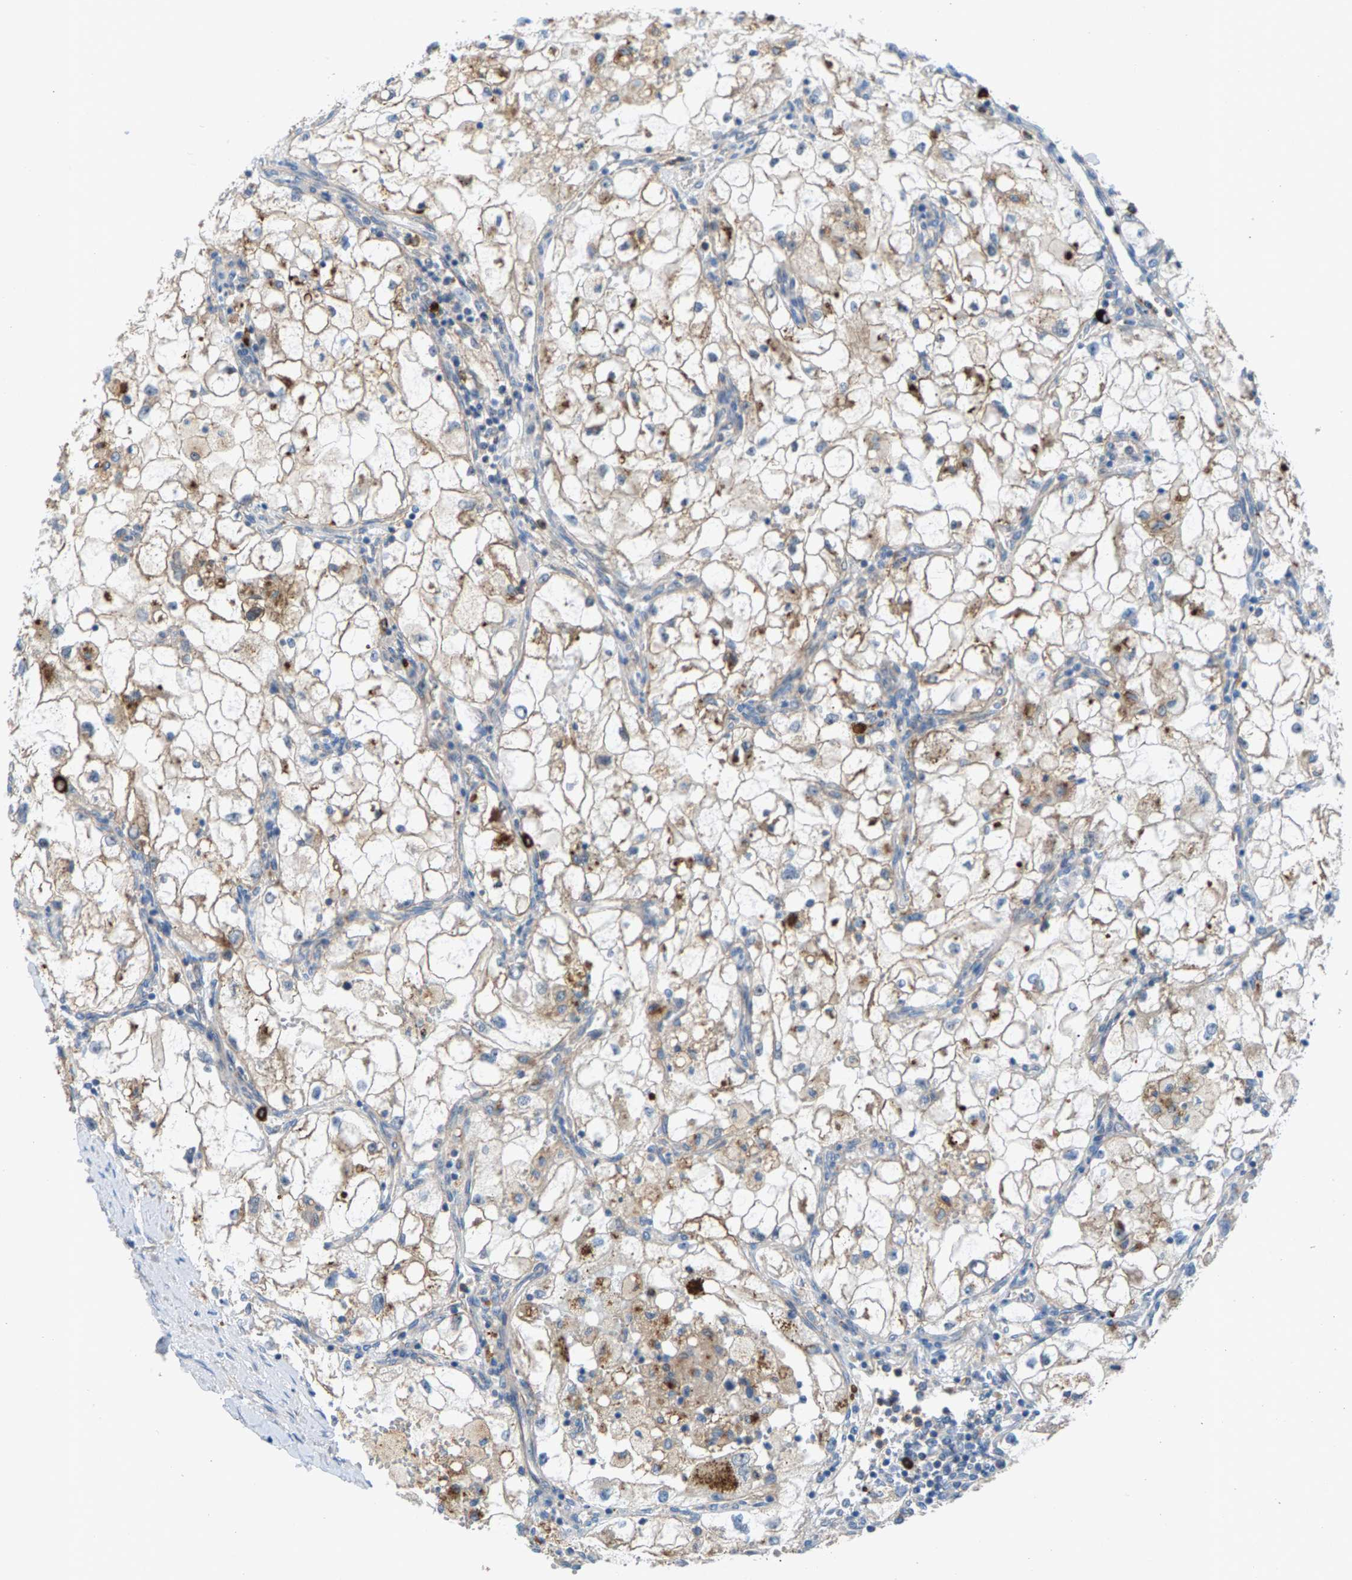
{"staining": {"intensity": "weak", "quantity": ">75%", "location": "cytoplasmic/membranous"}, "tissue": "renal cancer", "cell_type": "Tumor cells", "image_type": "cancer", "snomed": [{"axis": "morphology", "description": "Adenocarcinoma, NOS"}, {"axis": "topography", "description": "Kidney"}], "caption": "Immunohistochemistry photomicrograph of neoplastic tissue: human renal cancer (adenocarcinoma) stained using immunohistochemistry displays low levels of weak protein expression localized specifically in the cytoplasmic/membranous of tumor cells, appearing as a cytoplasmic/membranous brown color.", "gene": "PDCL", "patient": {"sex": "female", "age": 70}}